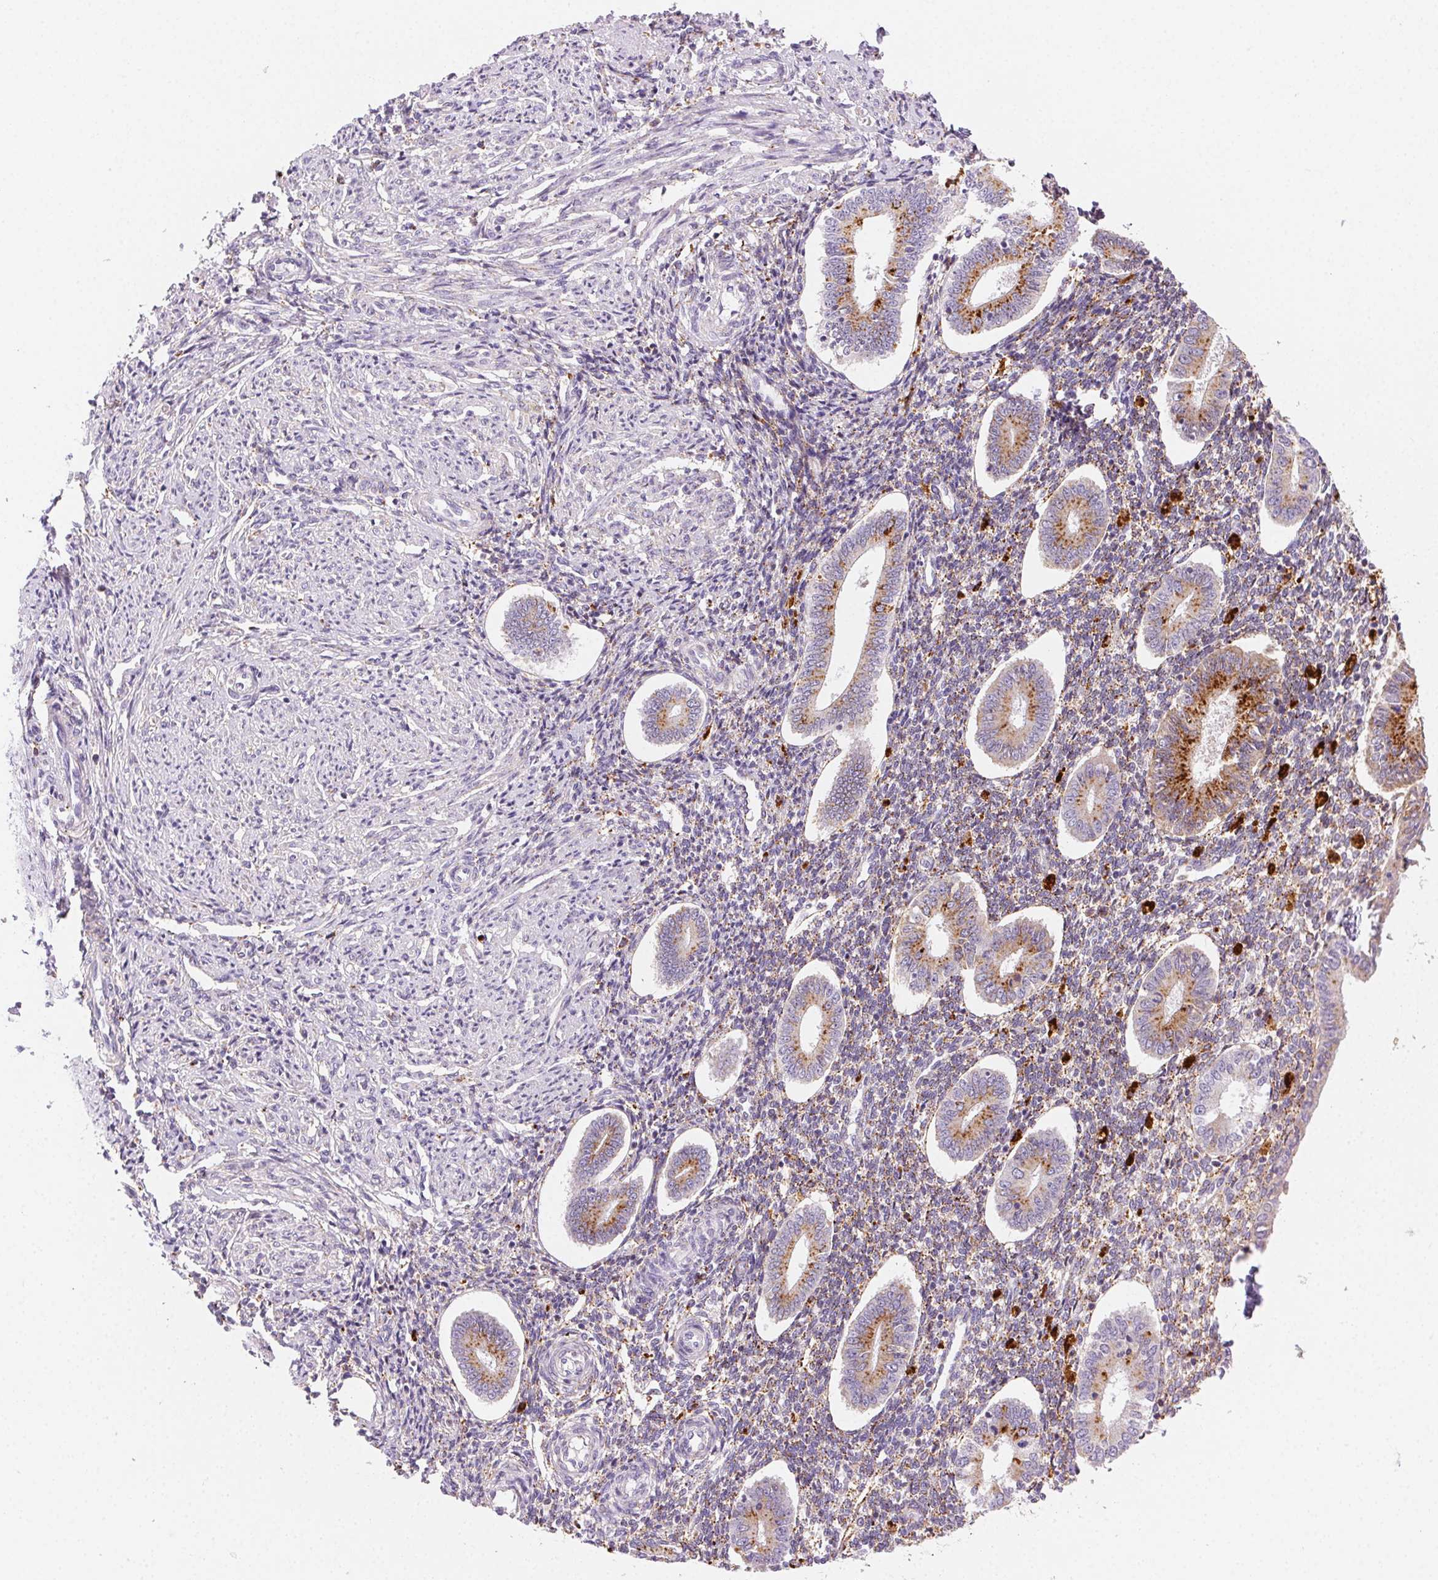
{"staining": {"intensity": "negative", "quantity": "none", "location": "none"}, "tissue": "endometrium", "cell_type": "Cells in endometrial stroma", "image_type": "normal", "snomed": [{"axis": "morphology", "description": "Normal tissue, NOS"}, {"axis": "topography", "description": "Endometrium"}], "caption": "Immunohistochemistry histopathology image of normal endometrium: endometrium stained with DAB reveals no significant protein positivity in cells in endometrial stroma. (DAB (3,3'-diaminobenzidine) immunohistochemistry, high magnification).", "gene": "SCPEP1", "patient": {"sex": "female", "age": 40}}